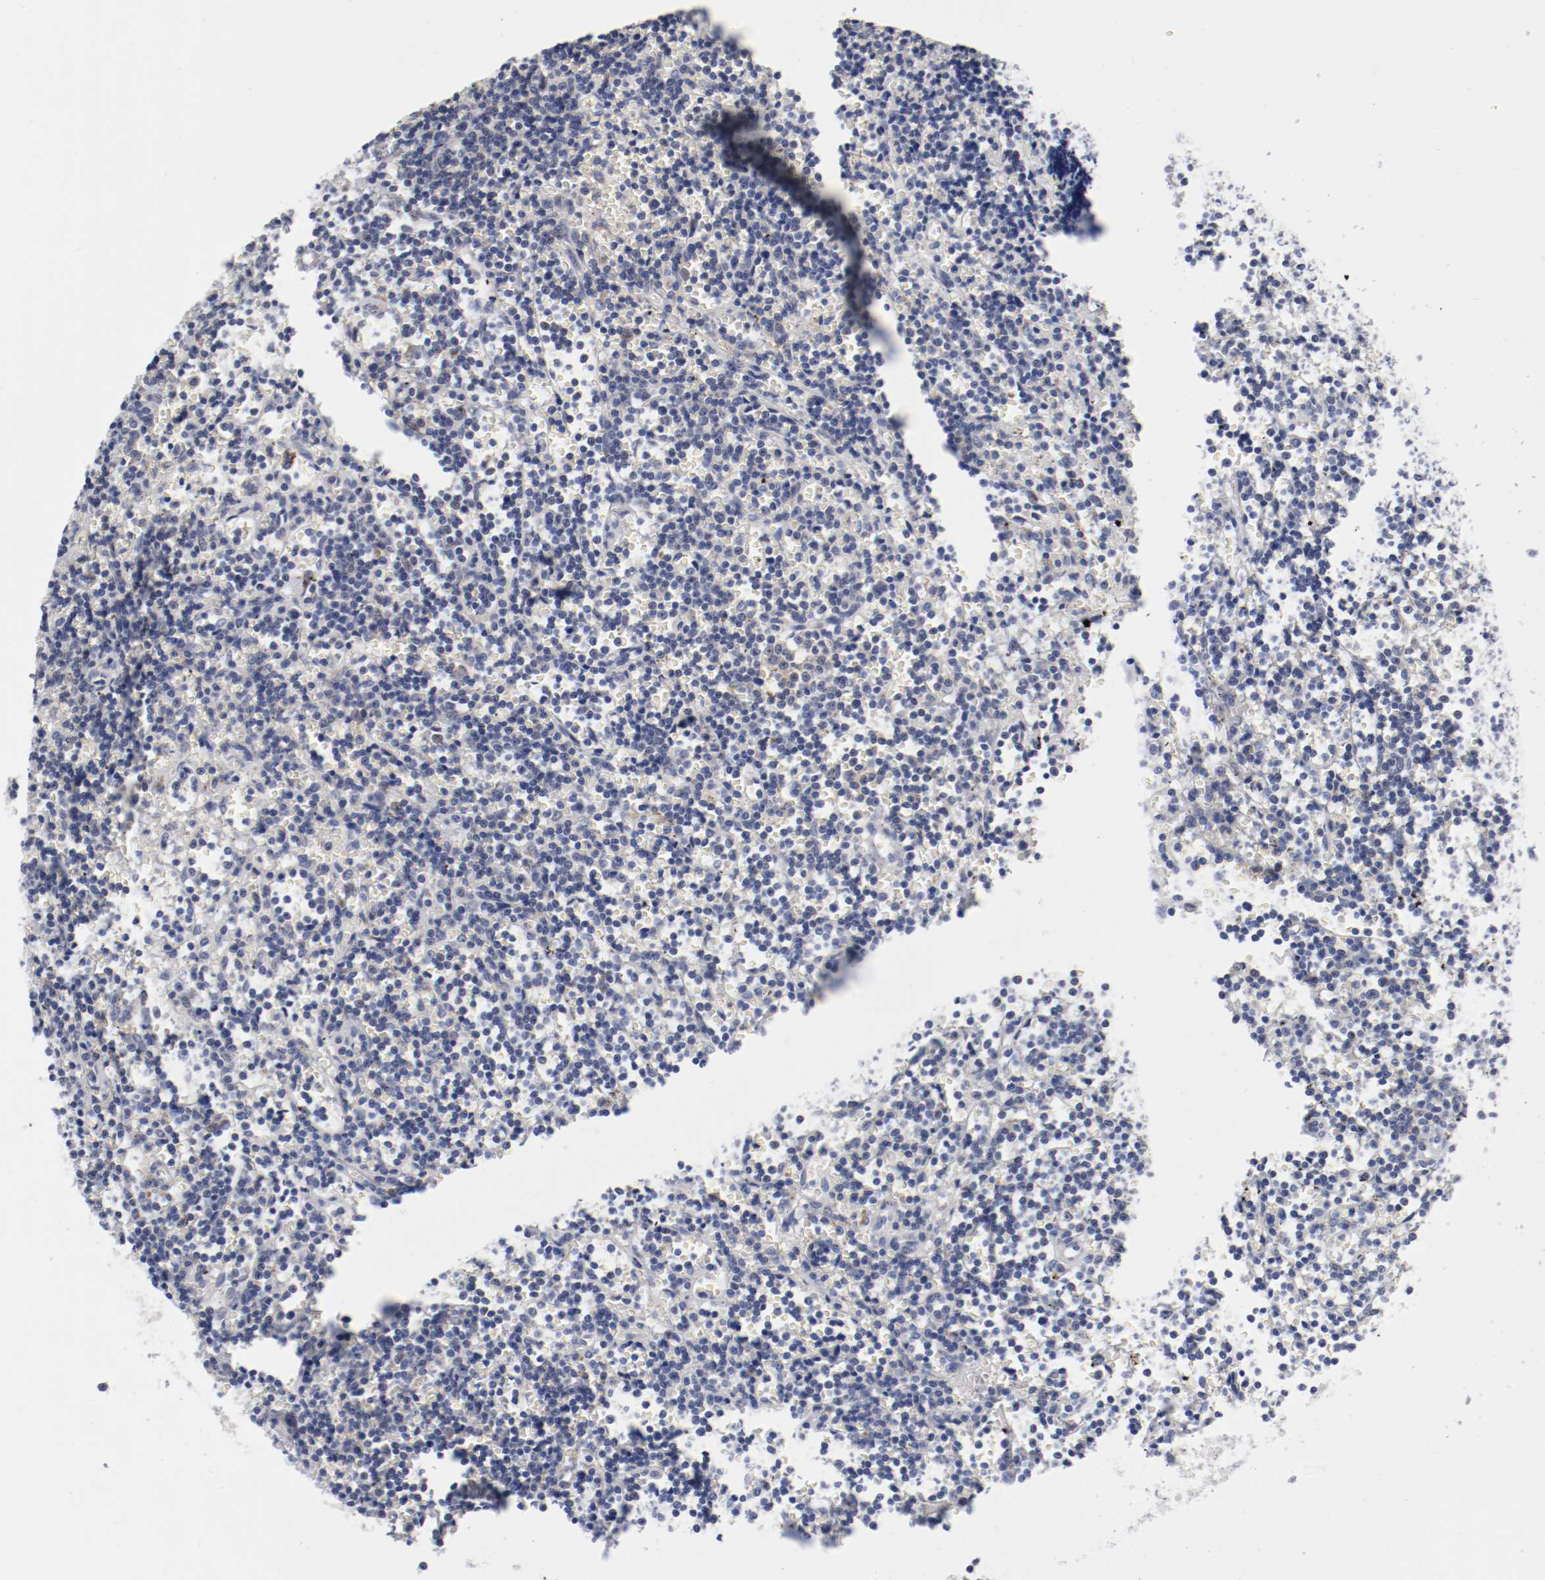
{"staining": {"intensity": "negative", "quantity": "none", "location": "none"}, "tissue": "lymphoma", "cell_type": "Tumor cells", "image_type": "cancer", "snomed": [{"axis": "morphology", "description": "Malignant lymphoma, non-Hodgkin's type, Low grade"}, {"axis": "topography", "description": "Spleen"}], "caption": "The photomicrograph exhibits no staining of tumor cells in malignant lymphoma, non-Hodgkin's type (low-grade). (Brightfield microscopy of DAB (3,3'-diaminobenzidine) immunohistochemistry at high magnification).", "gene": "GPR143", "patient": {"sex": "male", "age": 60}}